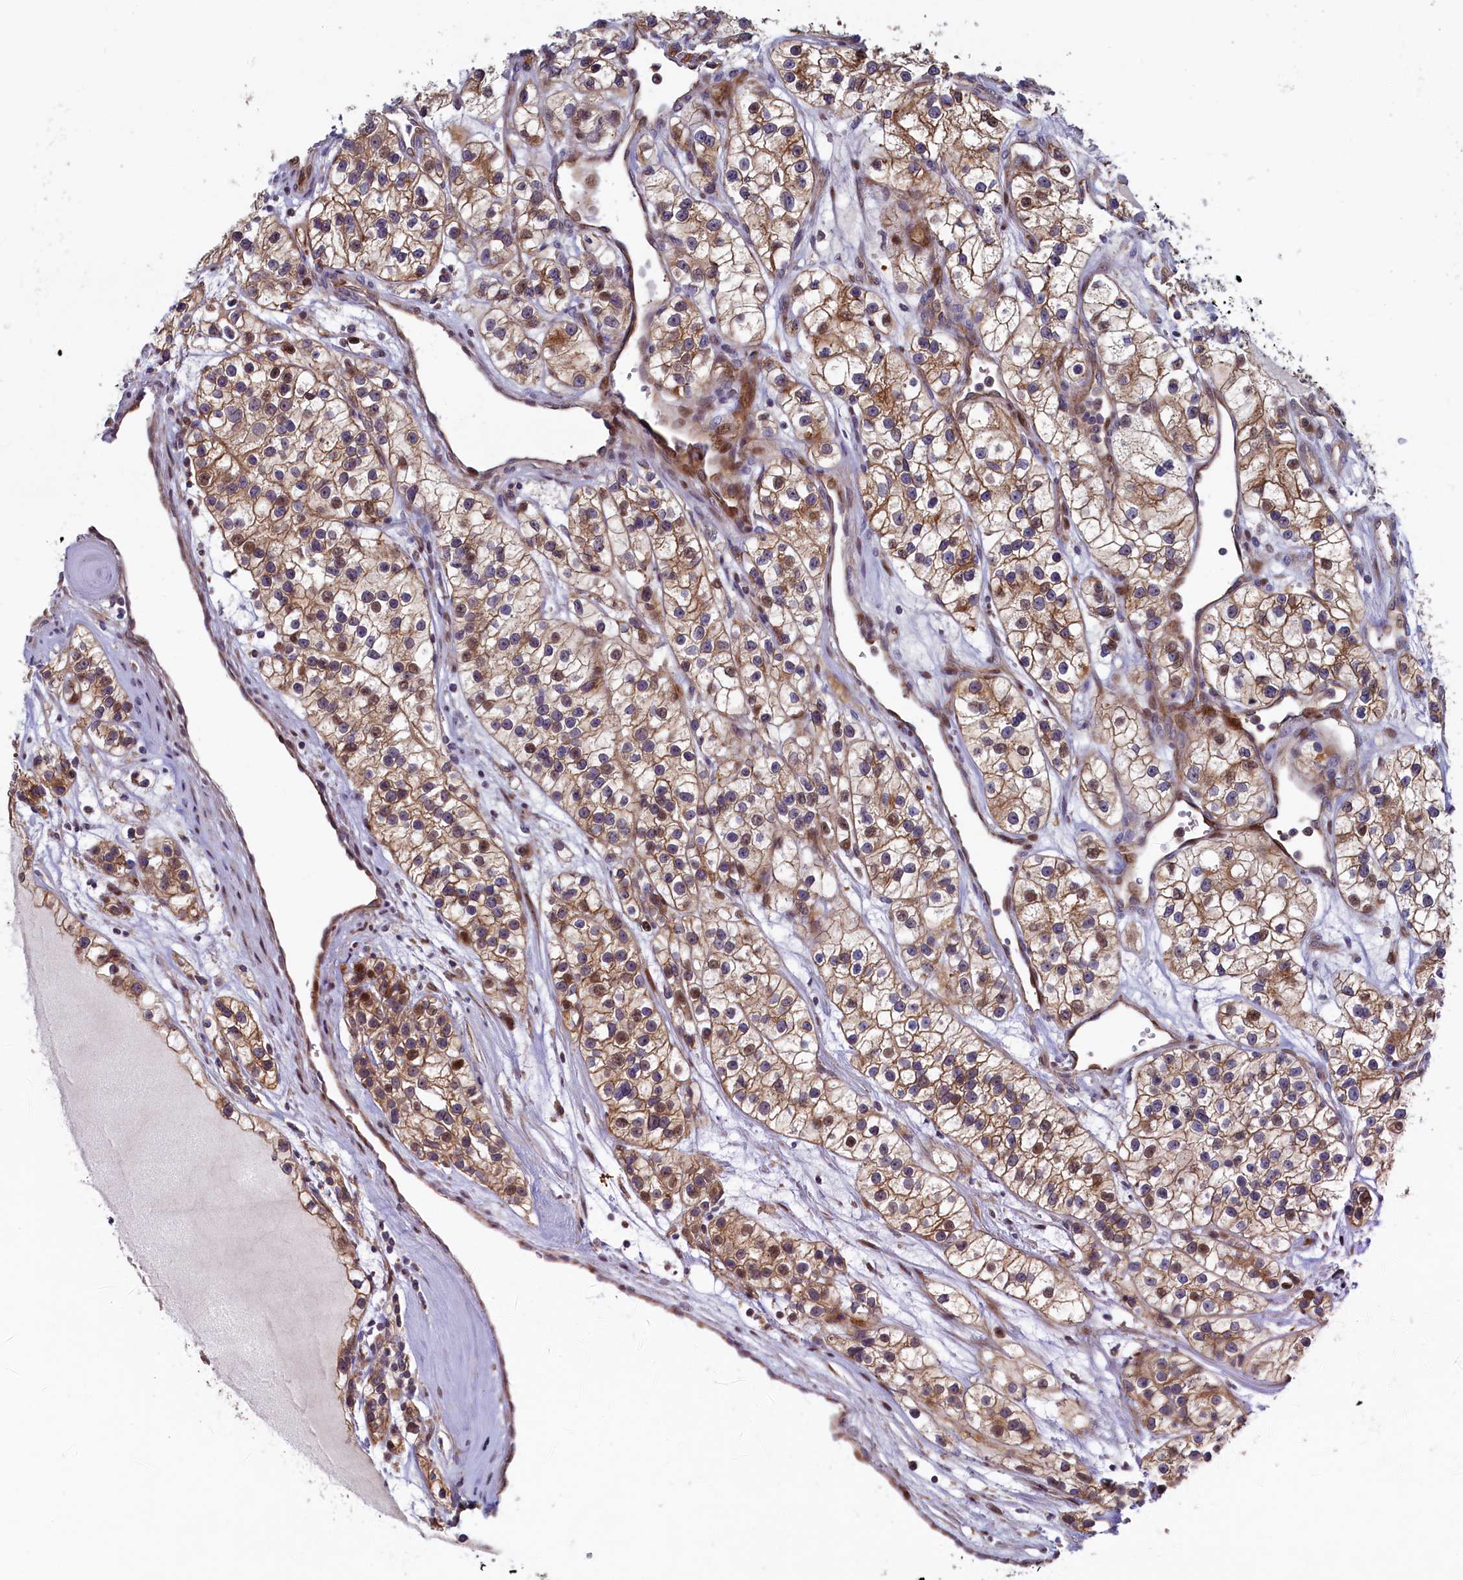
{"staining": {"intensity": "moderate", "quantity": ">75%", "location": "cytoplasmic/membranous,nuclear"}, "tissue": "renal cancer", "cell_type": "Tumor cells", "image_type": "cancer", "snomed": [{"axis": "morphology", "description": "Adenocarcinoma, NOS"}, {"axis": "topography", "description": "Kidney"}], "caption": "Protein expression analysis of human renal cancer reveals moderate cytoplasmic/membranous and nuclear expression in approximately >75% of tumor cells. (Stains: DAB in brown, nuclei in blue, Microscopy: brightfield microscopy at high magnification).", "gene": "PIK3C3", "patient": {"sex": "female", "age": 57}}